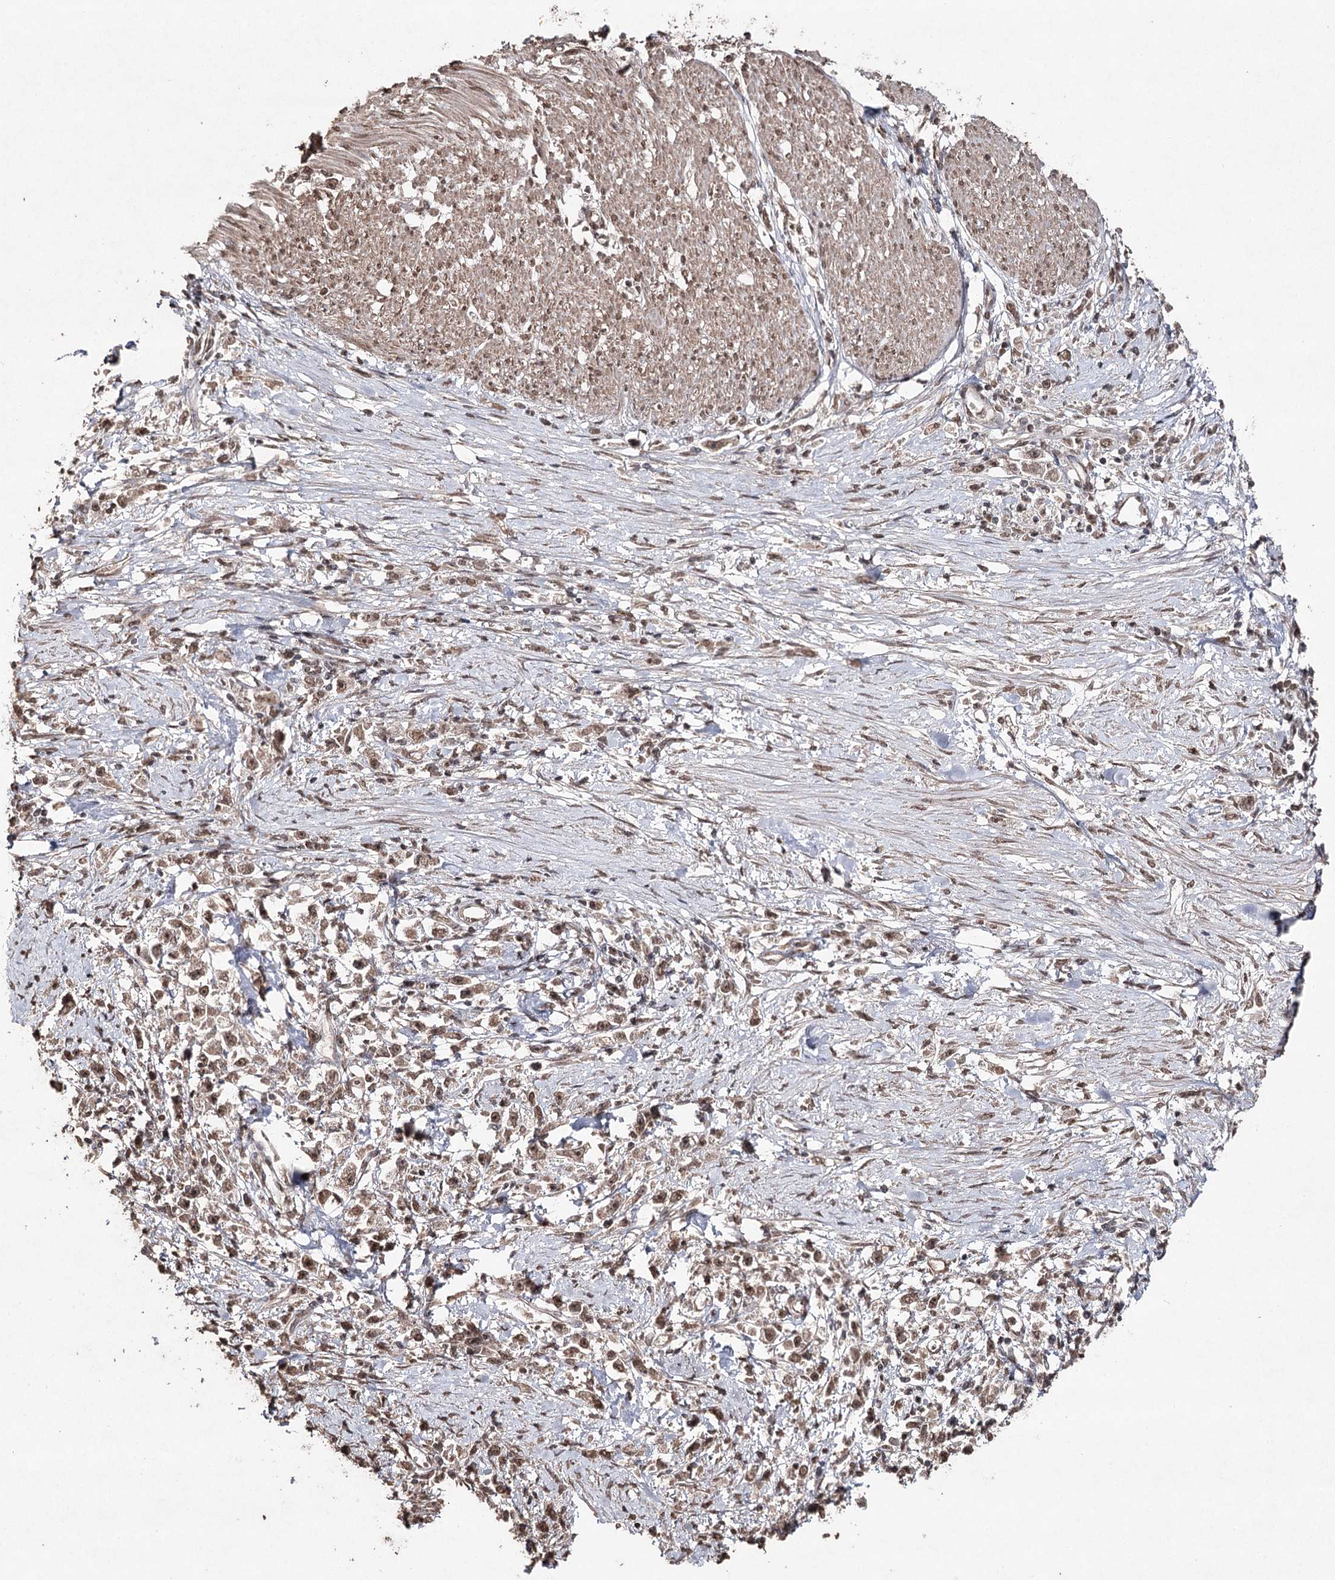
{"staining": {"intensity": "weak", "quantity": ">75%", "location": "nuclear"}, "tissue": "stomach cancer", "cell_type": "Tumor cells", "image_type": "cancer", "snomed": [{"axis": "morphology", "description": "Adenocarcinoma, NOS"}, {"axis": "topography", "description": "Stomach"}], "caption": "Immunohistochemical staining of human stomach cancer (adenocarcinoma) demonstrates low levels of weak nuclear positivity in approximately >75% of tumor cells.", "gene": "ATG14", "patient": {"sex": "female", "age": 59}}